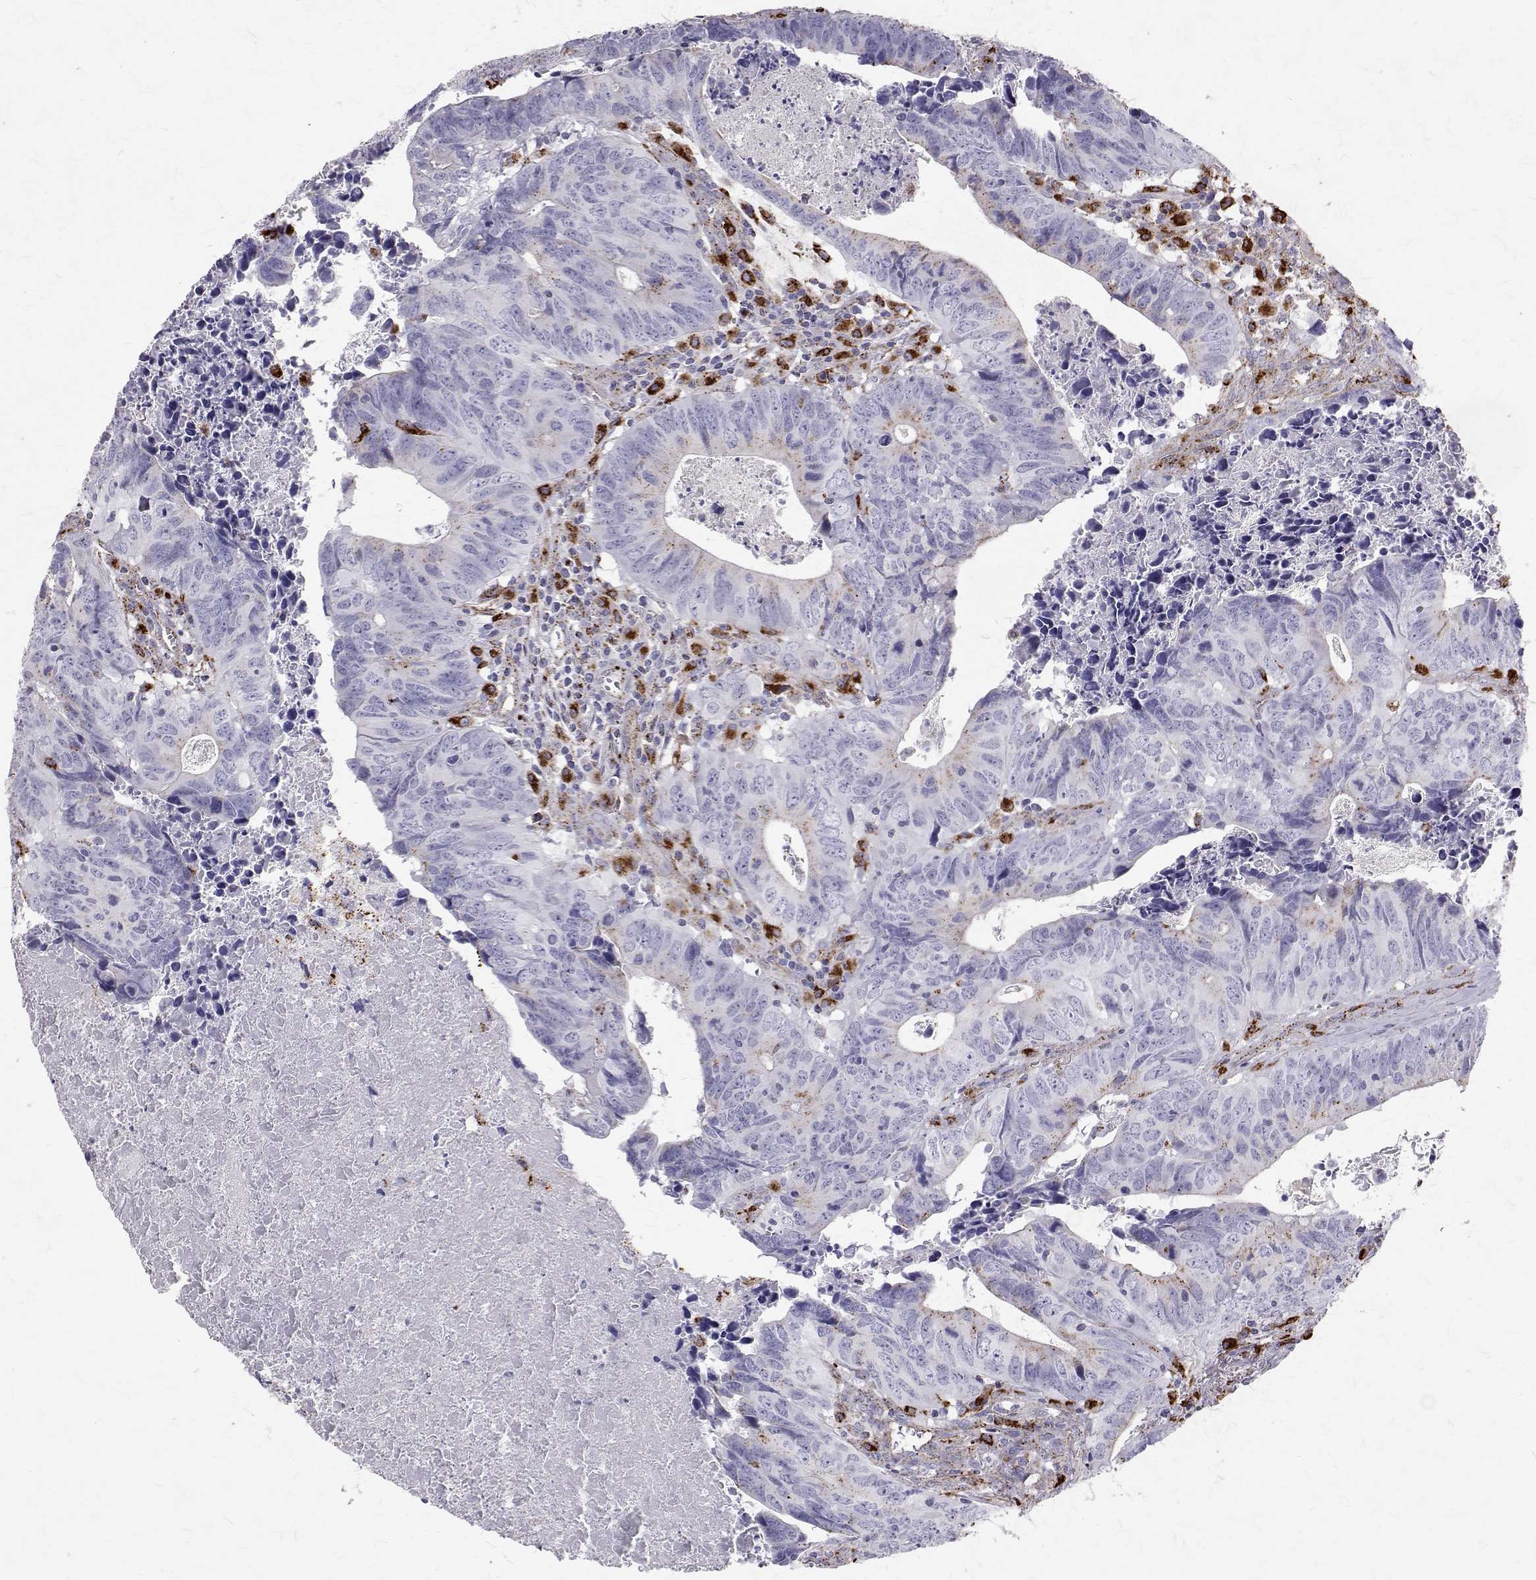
{"staining": {"intensity": "negative", "quantity": "none", "location": "none"}, "tissue": "colorectal cancer", "cell_type": "Tumor cells", "image_type": "cancer", "snomed": [{"axis": "morphology", "description": "Adenocarcinoma, NOS"}, {"axis": "topography", "description": "Colon"}], "caption": "High magnification brightfield microscopy of colorectal adenocarcinoma stained with DAB (3,3'-diaminobenzidine) (brown) and counterstained with hematoxylin (blue): tumor cells show no significant expression.", "gene": "TPP1", "patient": {"sex": "female", "age": 82}}